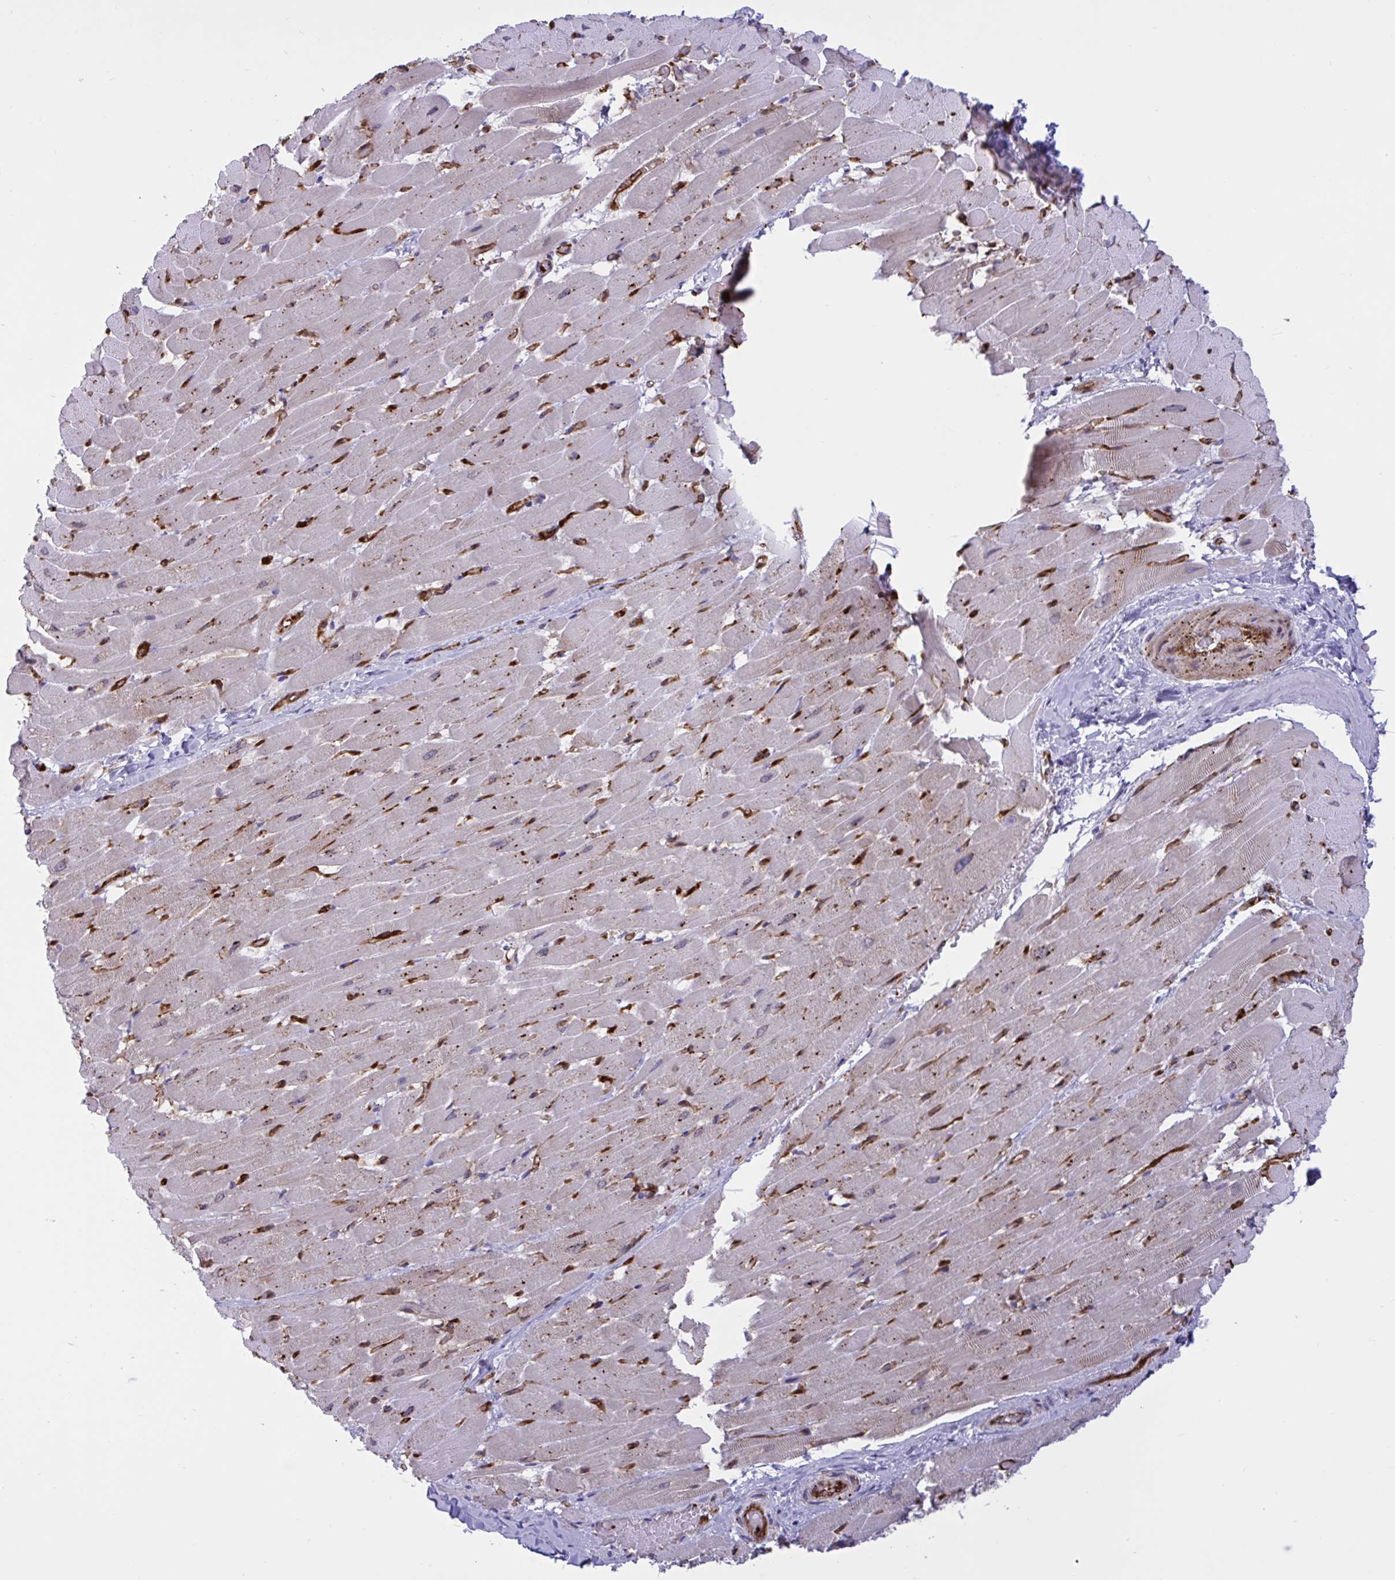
{"staining": {"intensity": "moderate", "quantity": "<25%", "location": "cytoplasmic/membranous"}, "tissue": "heart muscle", "cell_type": "Cardiomyocytes", "image_type": "normal", "snomed": [{"axis": "morphology", "description": "Normal tissue, NOS"}, {"axis": "topography", "description": "Heart"}], "caption": "DAB (3,3'-diaminobenzidine) immunohistochemical staining of unremarkable heart muscle displays moderate cytoplasmic/membranous protein expression in approximately <25% of cardiomyocytes.", "gene": "EML1", "patient": {"sex": "male", "age": 37}}